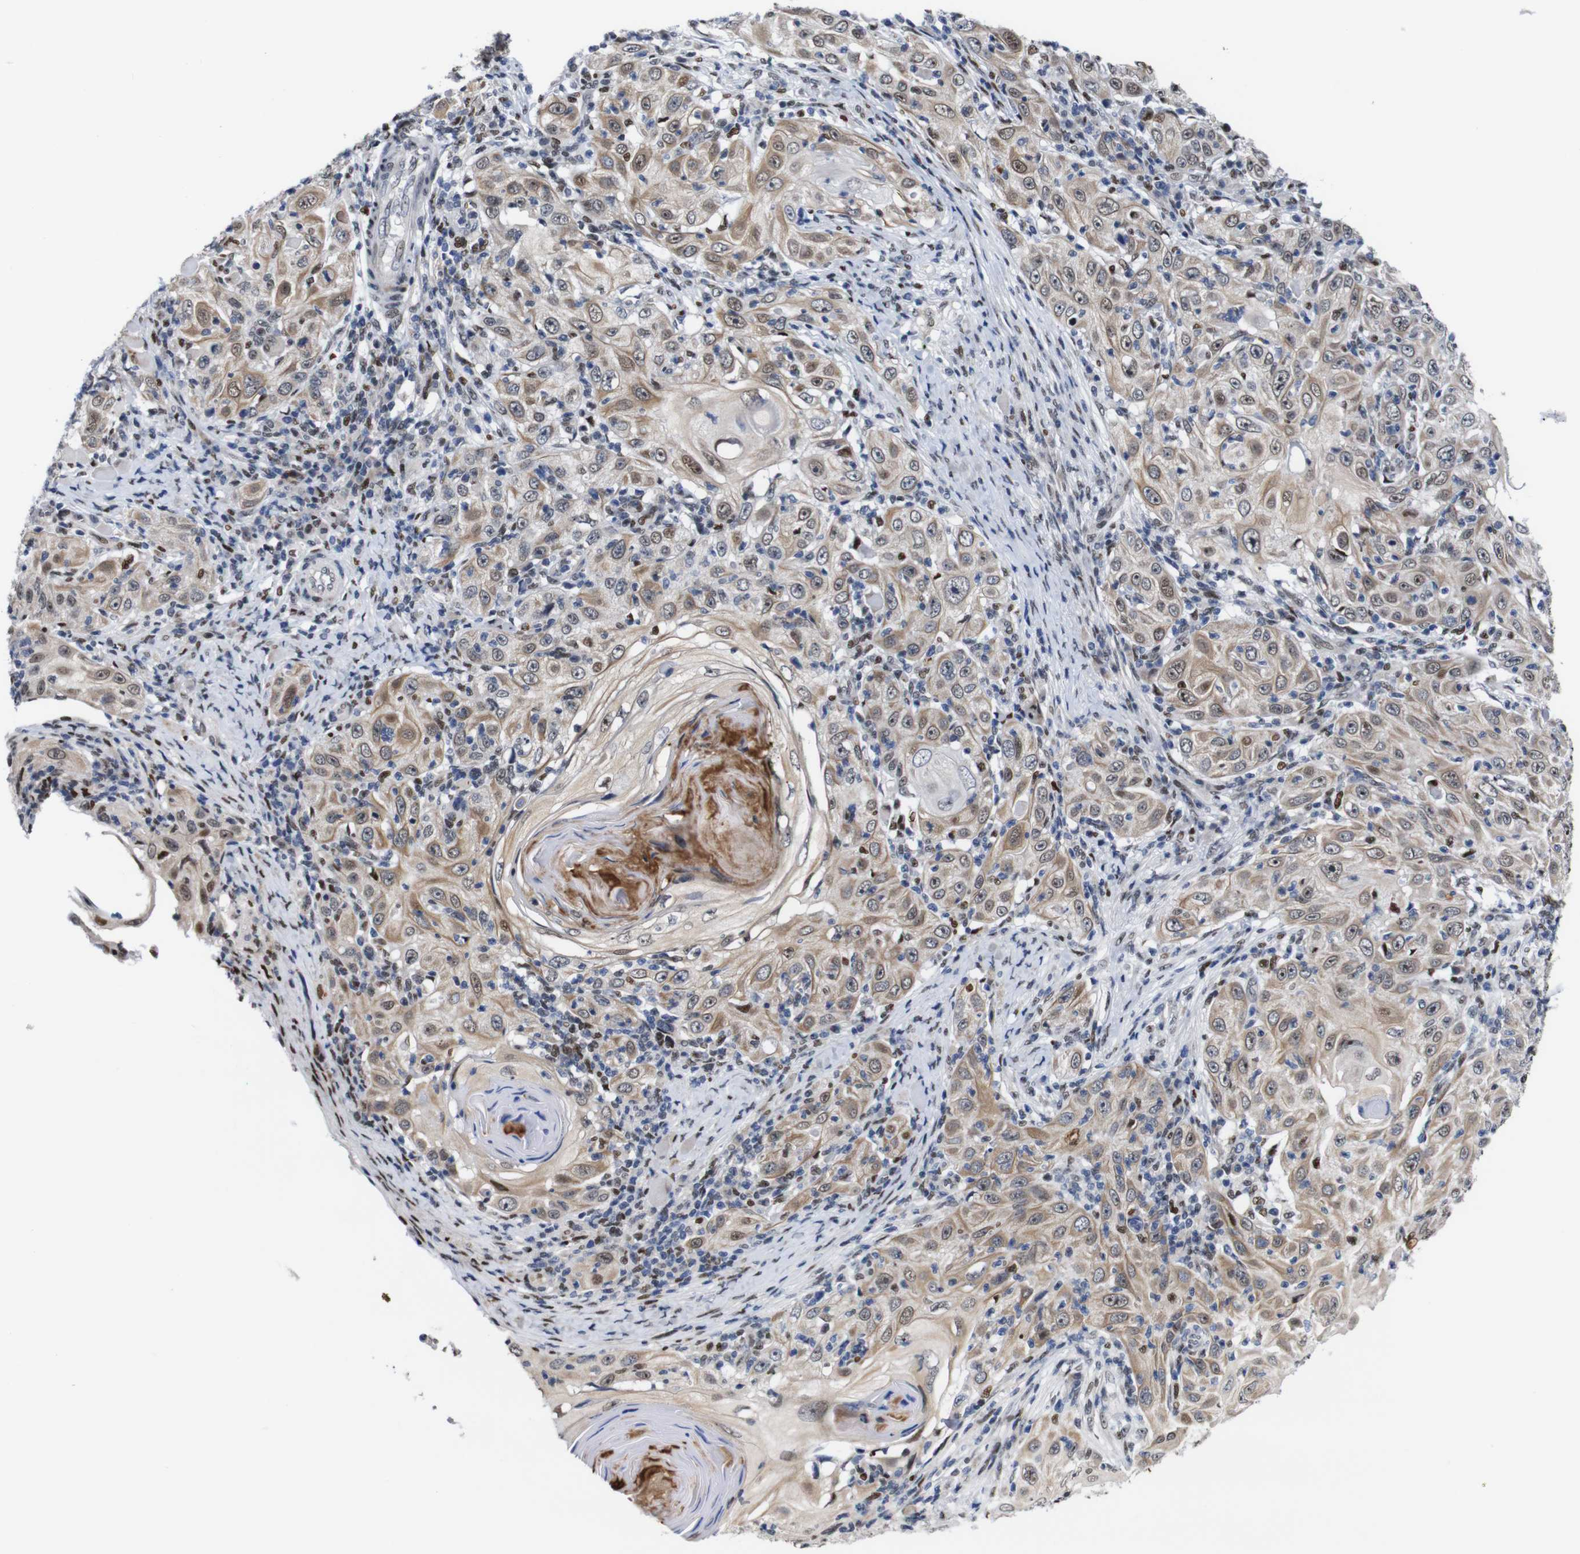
{"staining": {"intensity": "moderate", "quantity": ">75%", "location": "cytoplasmic/membranous,nuclear"}, "tissue": "skin cancer", "cell_type": "Tumor cells", "image_type": "cancer", "snomed": [{"axis": "morphology", "description": "Squamous cell carcinoma, NOS"}, {"axis": "topography", "description": "Skin"}], "caption": "This histopathology image demonstrates immunohistochemistry staining of human squamous cell carcinoma (skin), with medium moderate cytoplasmic/membranous and nuclear staining in about >75% of tumor cells.", "gene": "GATA6", "patient": {"sex": "female", "age": 88}}